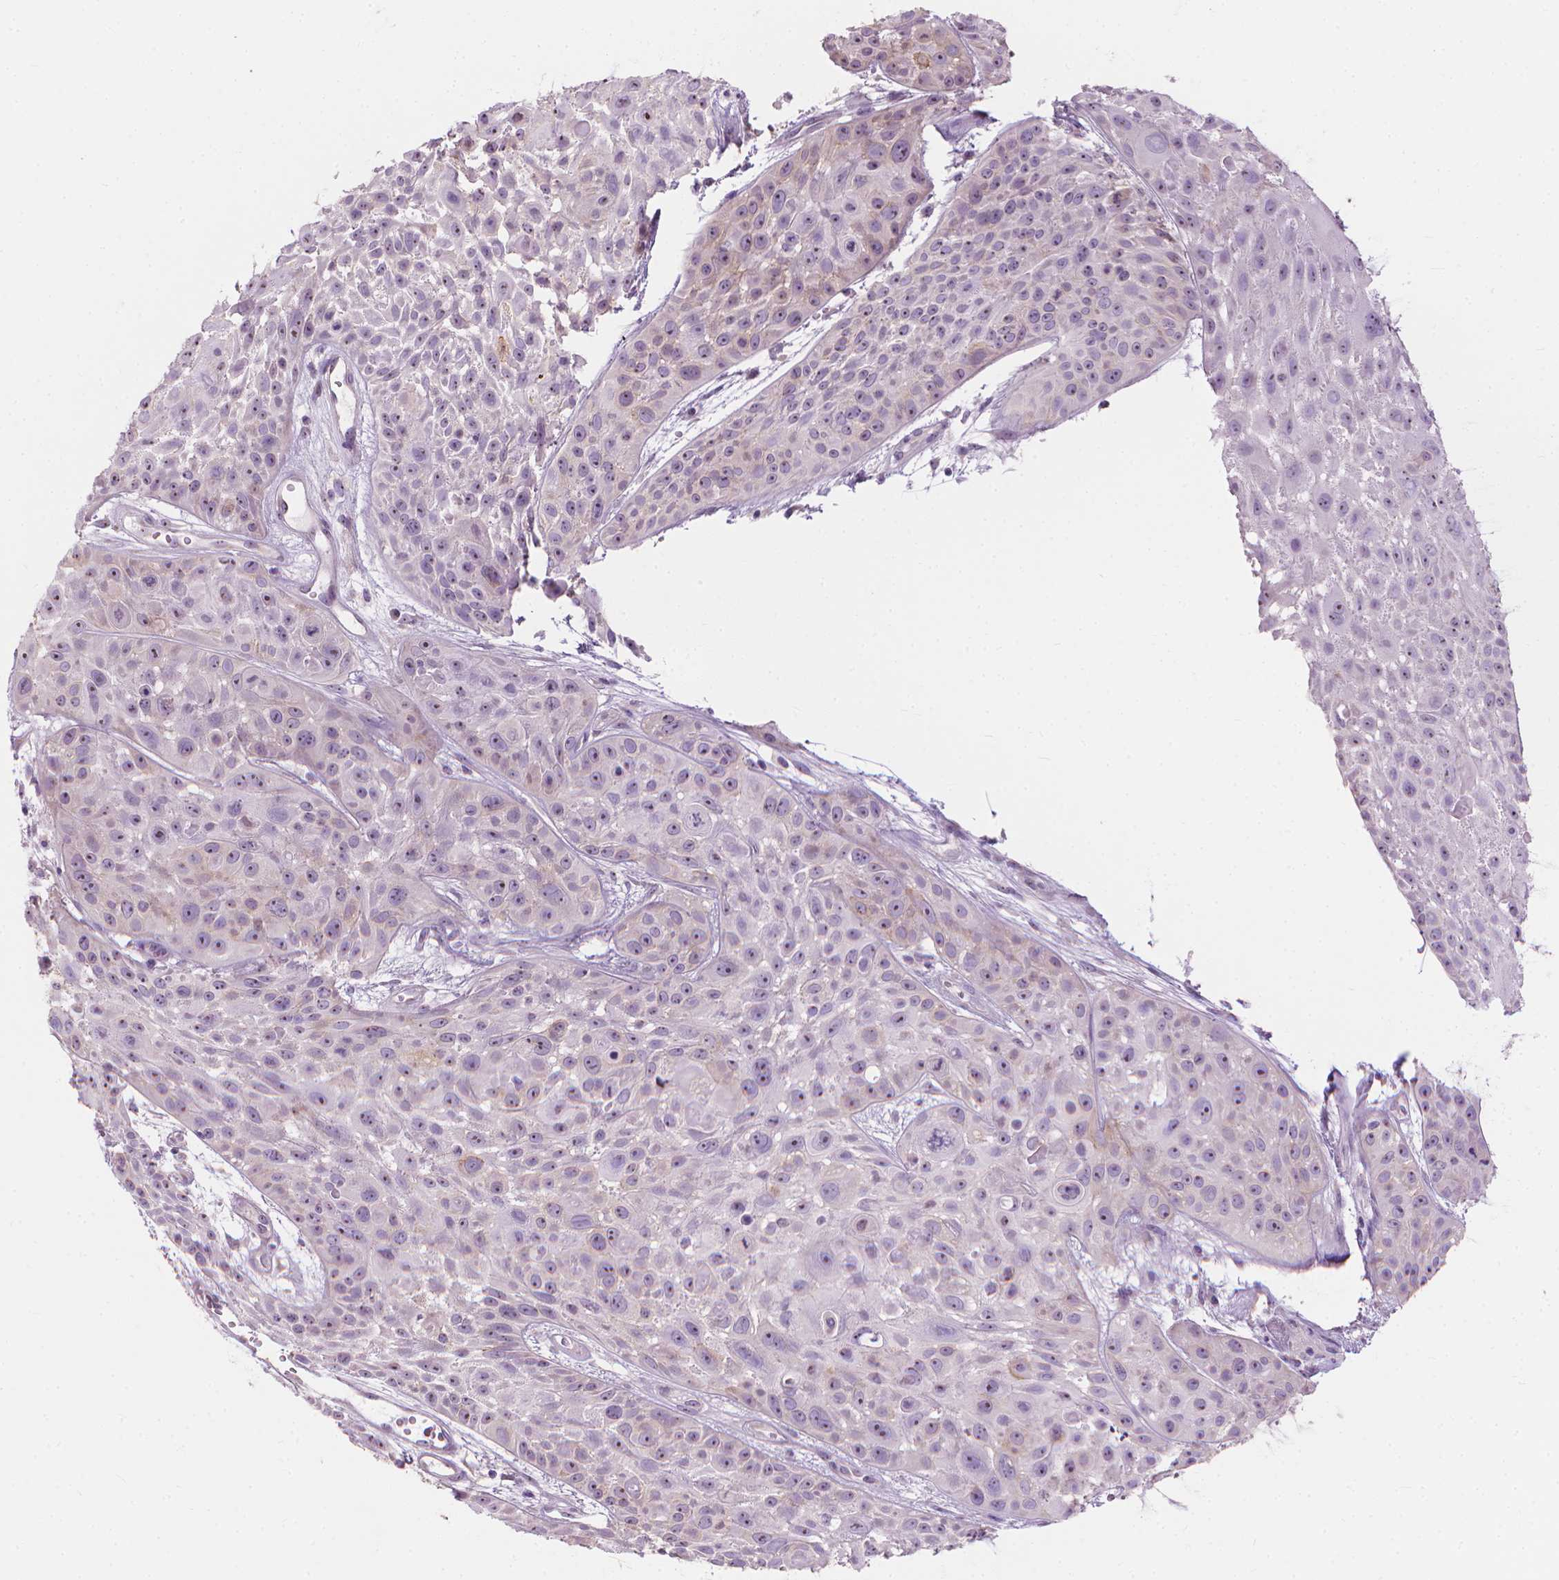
{"staining": {"intensity": "negative", "quantity": "none", "location": "none"}, "tissue": "skin cancer", "cell_type": "Tumor cells", "image_type": "cancer", "snomed": [{"axis": "morphology", "description": "Squamous cell carcinoma, NOS"}, {"axis": "topography", "description": "Skin"}, {"axis": "topography", "description": "Anal"}], "caption": "Squamous cell carcinoma (skin) stained for a protein using immunohistochemistry shows no expression tumor cells.", "gene": "GPRC5A", "patient": {"sex": "female", "age": 75}}